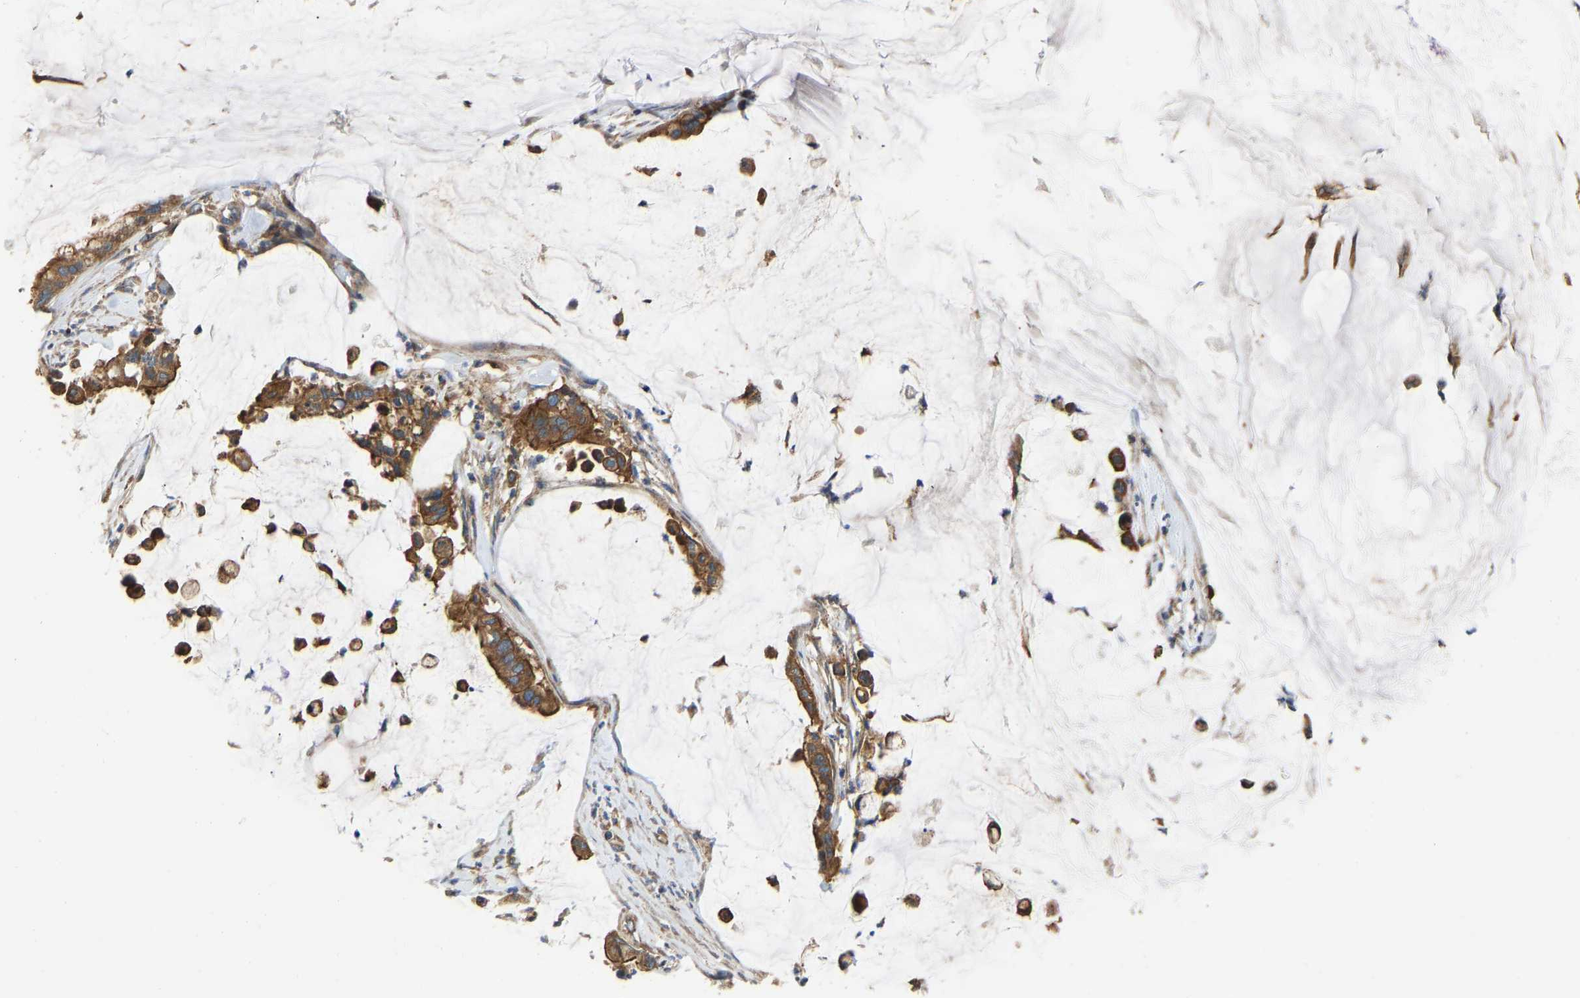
{"staining": {"intensity": "moderate", "quantity": ">75%", "location": "cytoplasmic/membranous"}, "tissue": "pancreatic cancer", "cell_type": "Tumor cells", "image_type": "cancer", "snomed": [{"axis": "morphology", "description": "Adenocarcinoma, NOS"}, {"axis": "topography", "description": "Pancreas"}], "caption": "This histopathology image displays immunohistochemistry staining of adenocarcinoma (pancreatic), with medium moderate cytoplasmic/membranous staining in approximately >75% of tumor cells.", "gene": "FLNB", "patient": {"sex": "male", "age": 41}}